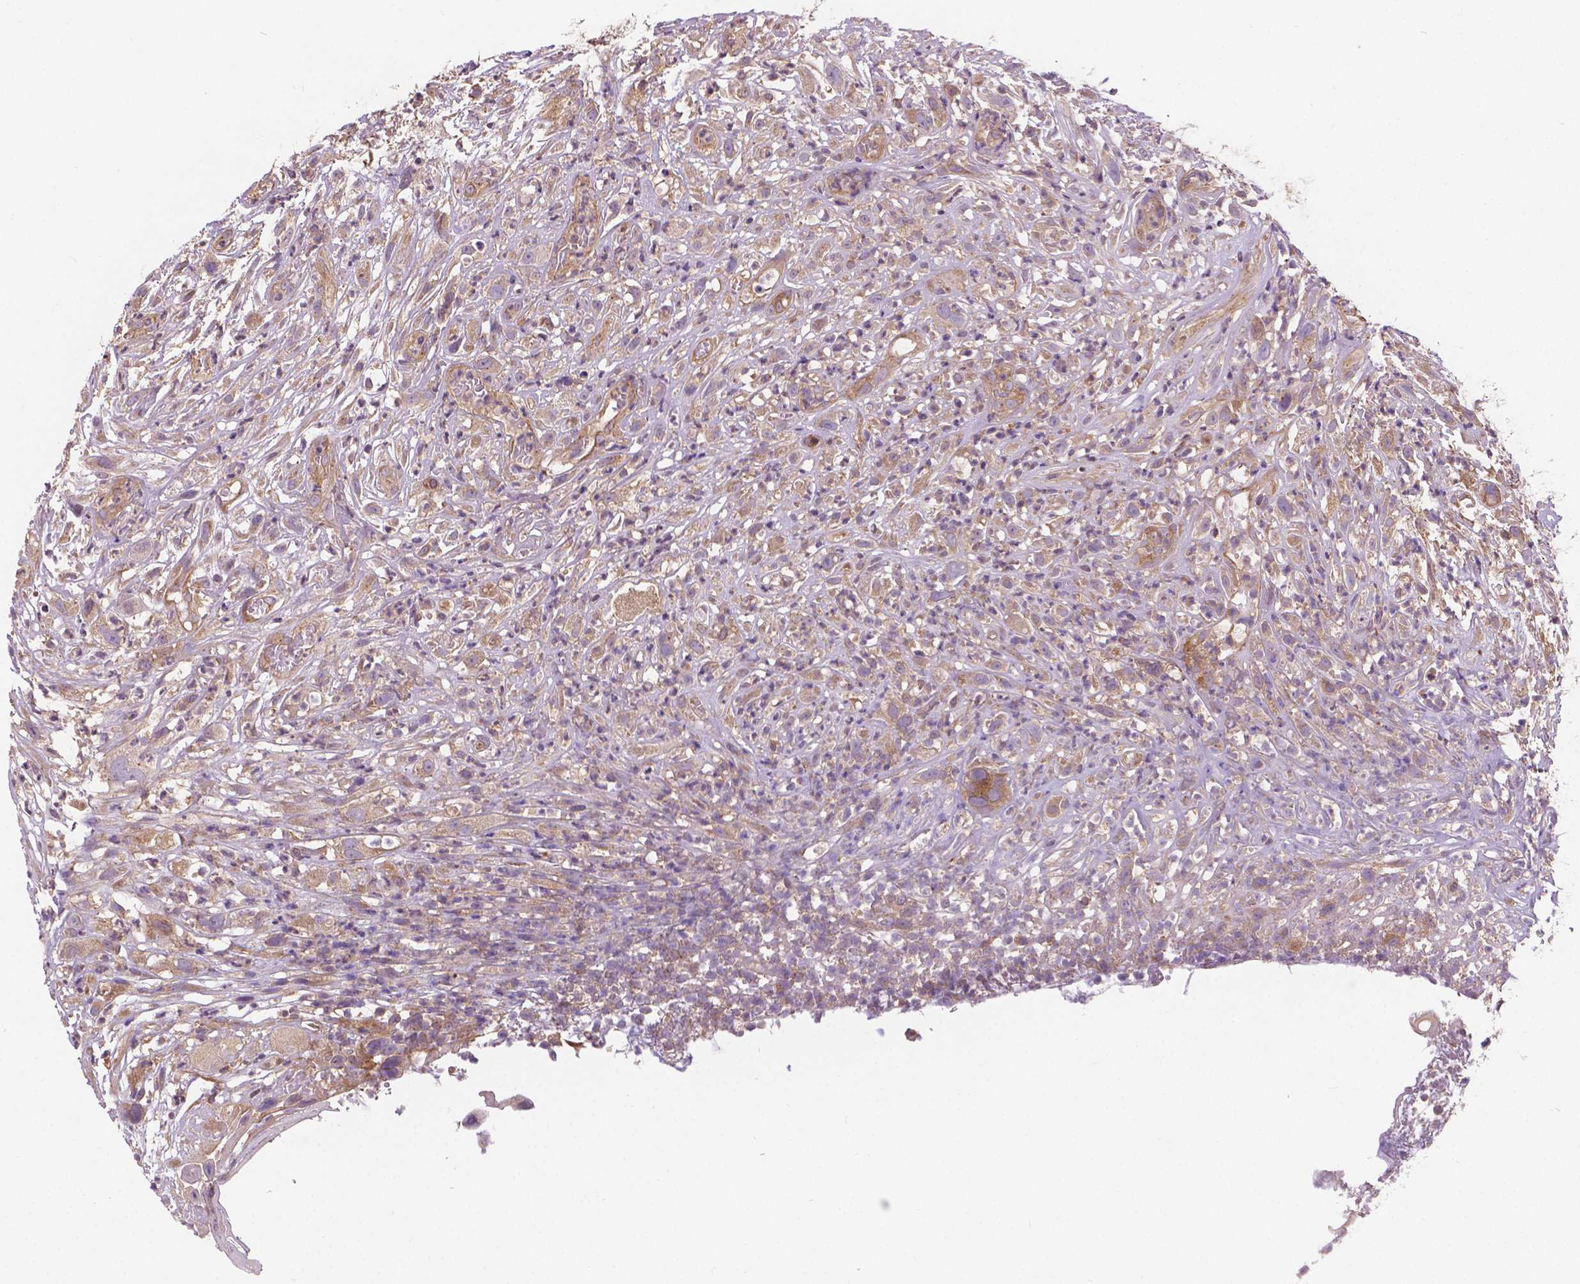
{"staining": {"intensity": "weak", "quantity": ">75%", "location": "cytoplasmic/membranous"}, "tissue": "head and neck cancer", "cell_type": "Tumor cells", "image_type": "cancer", "snomed": [{"axis": "morphology", "description": "Squamous cell carcinoma, NOS"}, {"axis": "topography", "description": "Head-Neck"}], "caption": "Brown immunohistochemical staining in human squamous cell carcinoma (head and neck) displays weak cytoplasmic/membranous positivity in about >75% of tumor cells.", "gene": "MZT1", "patient": {"sex": "male", "age": 65}}